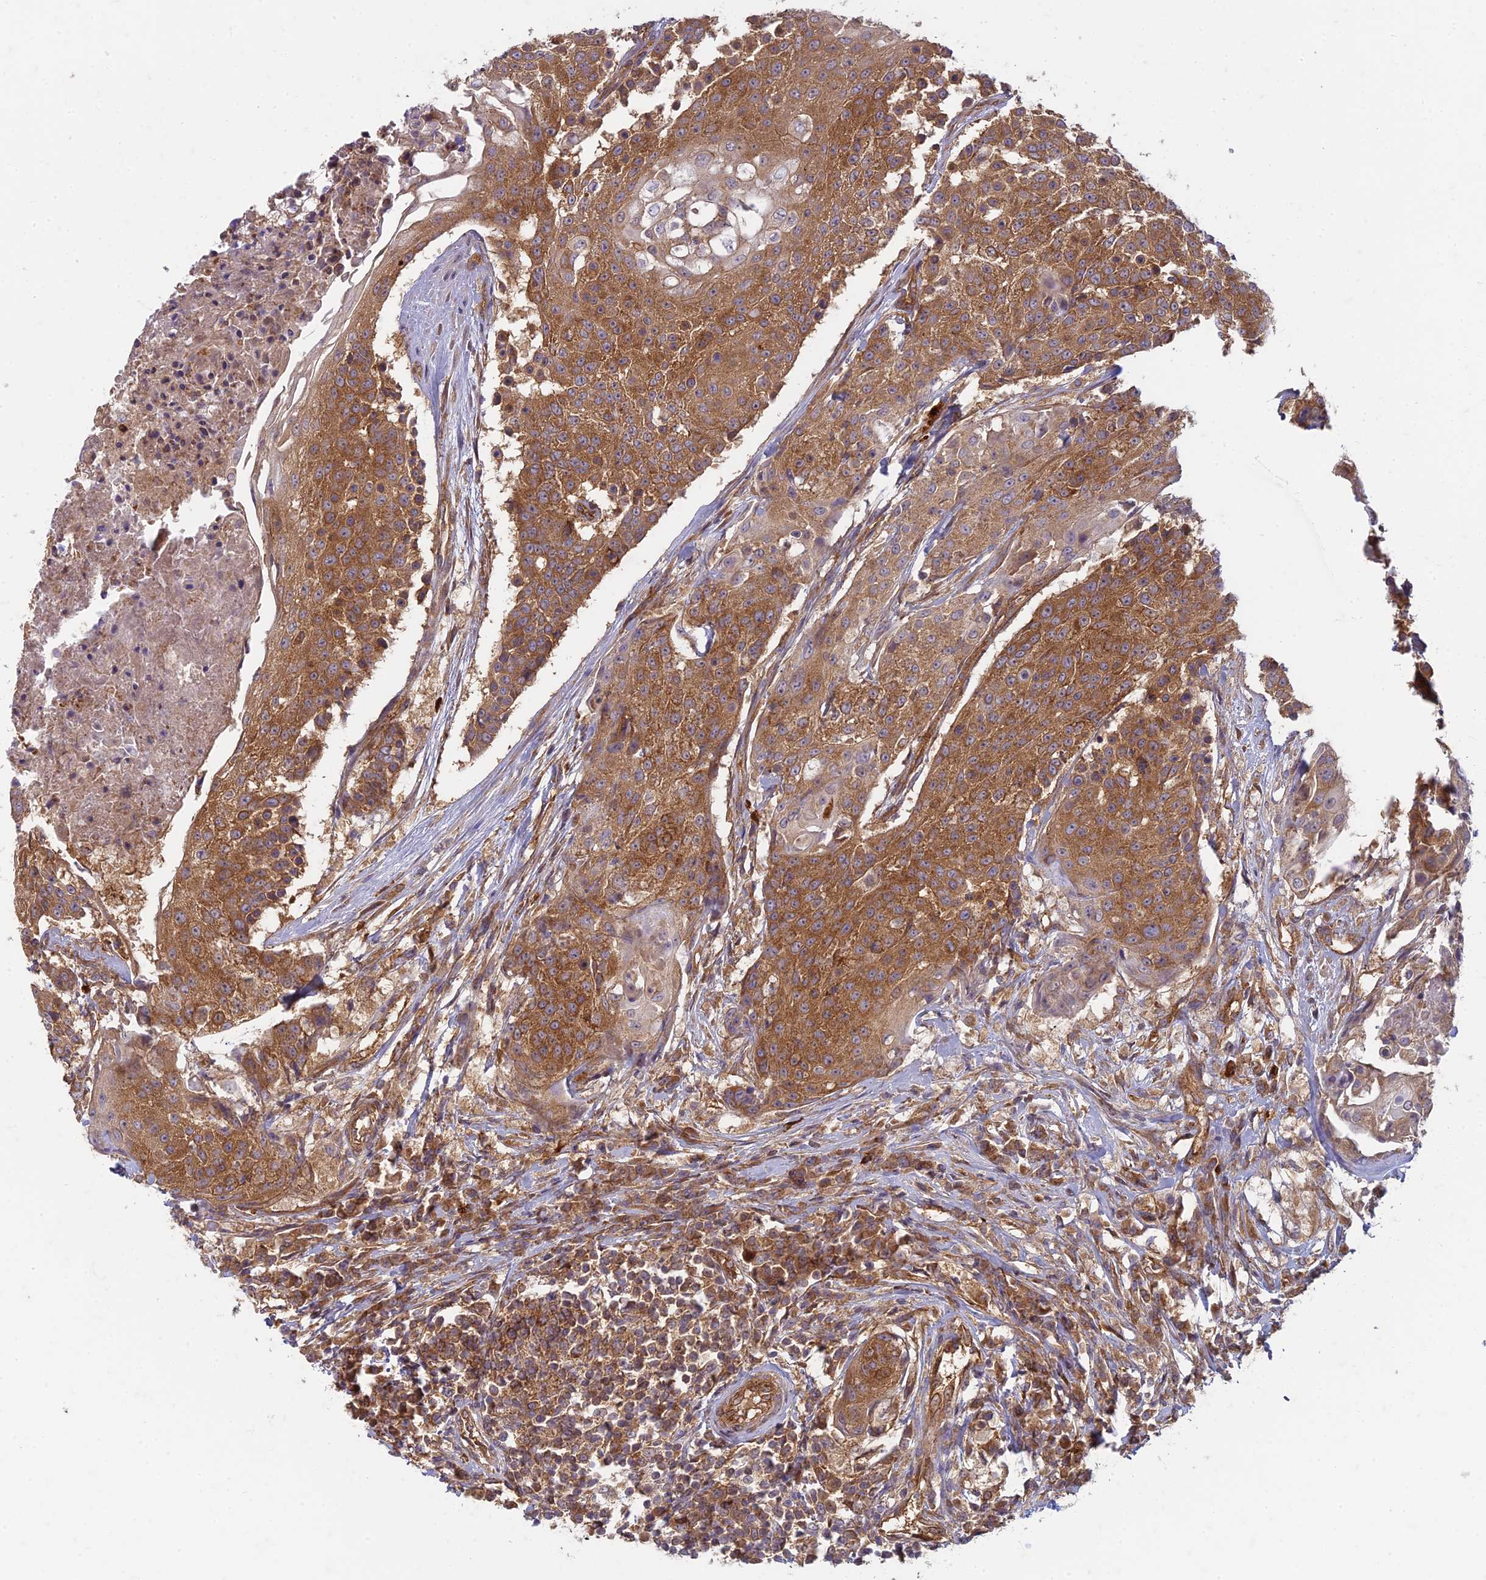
{"staining": {"intensity": "moderate", "quantity": ">75%", "location": "cytoplasmic/membranous"}, "tissue": "urothelial cancer", "cell_type": "Tumor cells", "image_type": "cancer", "snomed": [{"axis": "morphology", "description": "Urothelial carcinoma, High grade"}, {"axis": "topography", "description": "Urinary bladder"}], "caption": "Urothelial cancer stained with a brown dye displays moderate cytoplasmic/membranous positive staining in about >75% of tumor cells.", "gene": "TCF25", "patient": {"sex": "female", "age": 63}}